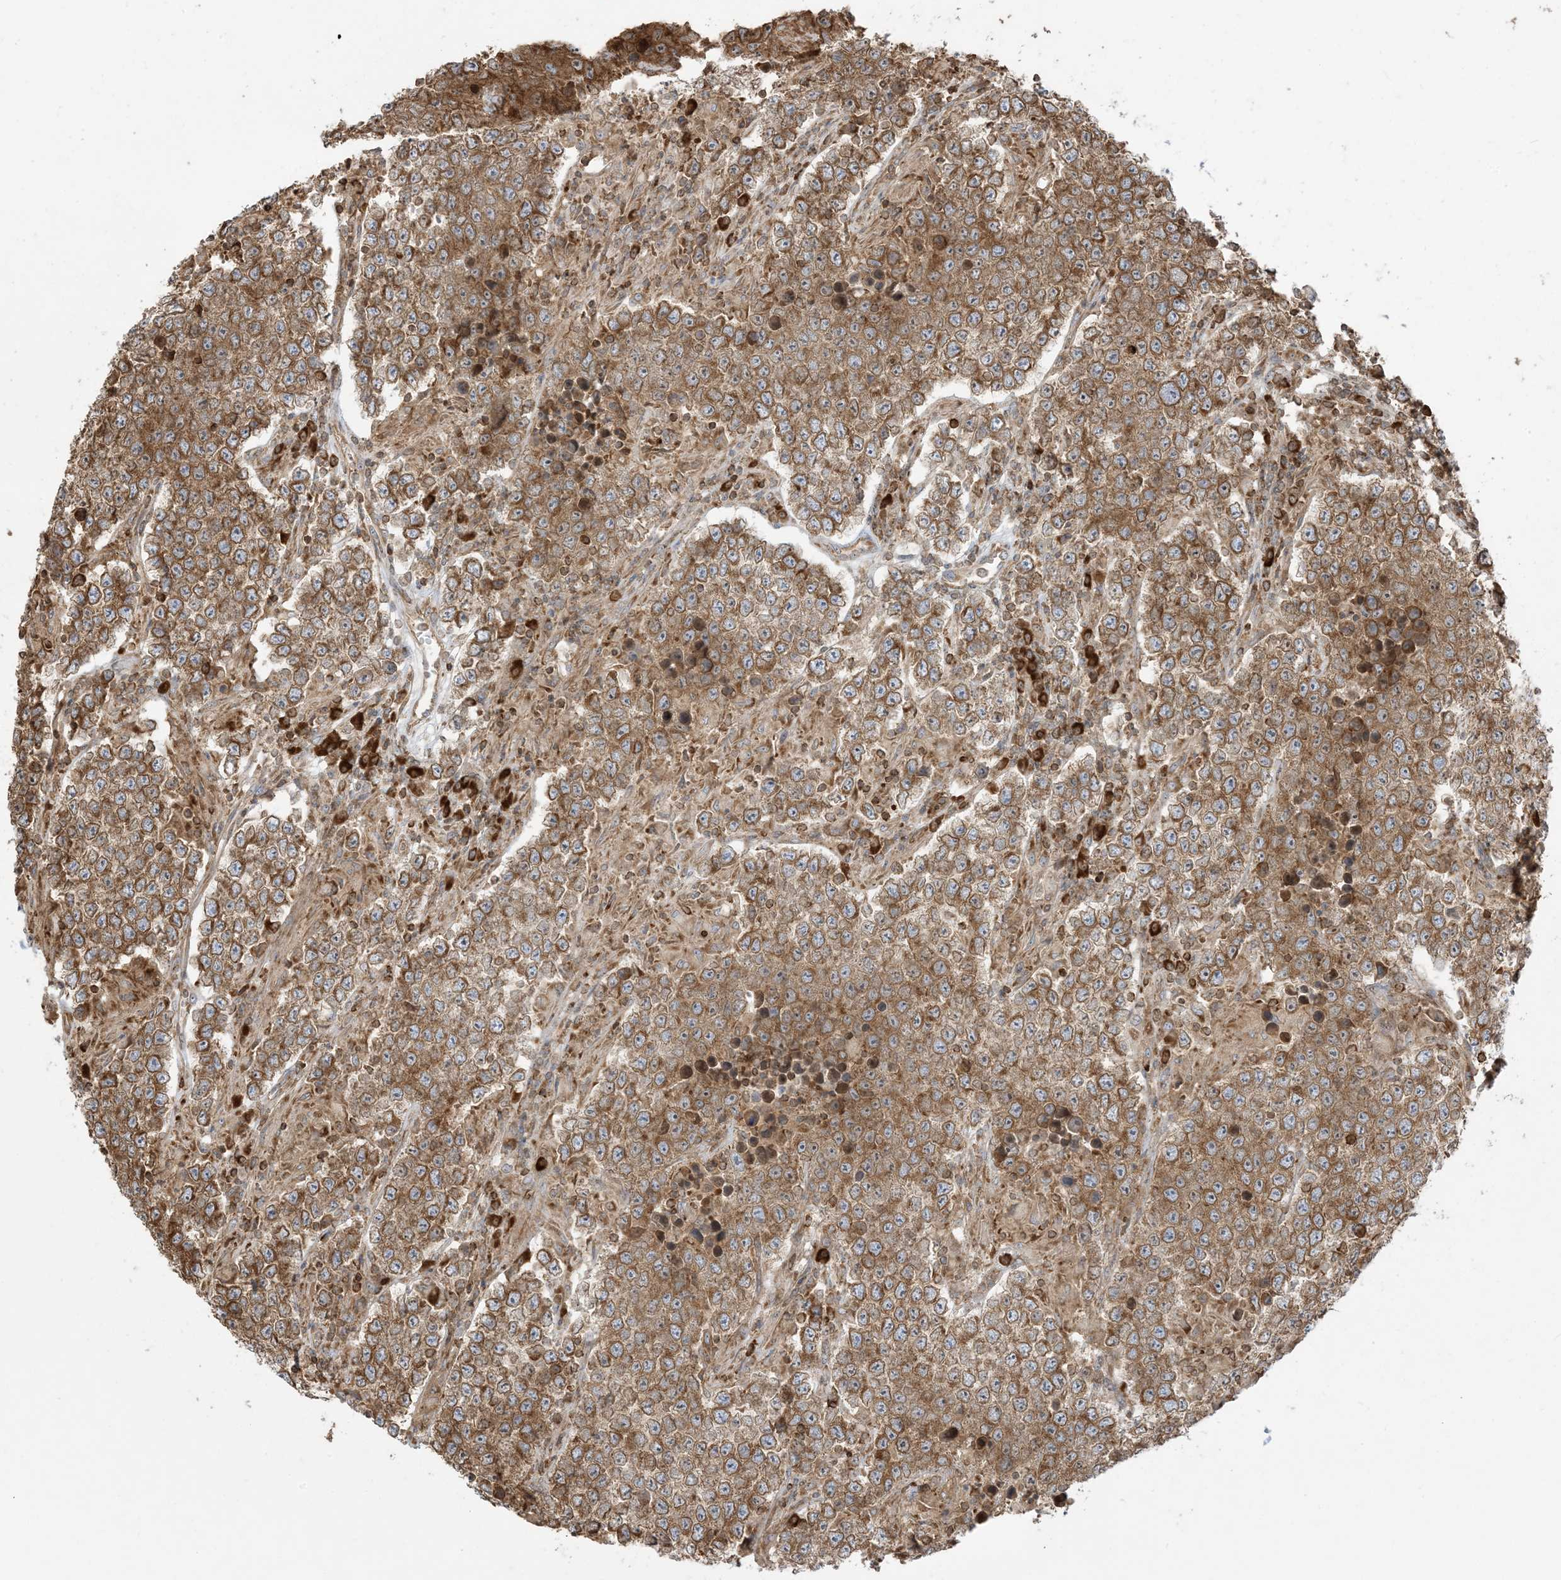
{"staining": {"intensity": "moderate", "quantity": ">75%", "location": "cytoplasmic/membranous"}, "tissue": "testis cancer", "cell_type": "Tumor cells", "image_type": "cancer", "snomed": [{"axis": "morphology", "description": "Normal tissue, NOS"}, {"axis": "morphology", "description": "Urothelial carcinoma, High grade"}, {"axis": "morphology", "description": "Seminoma, NOS"}, {"axis": "morphology", "description": "Carcinoma, Embryonal, NOS"}, {"axis": "topography", "description": "Urinary bladder"}, {"axis": "topography", "description": "Testis"}], "caption": "There is medium levels of moderate cytoplasmic/membranous positivity in tumor cells of testis seminoma, as demonstrated by immunohistochemical staining (brown color).", "gene": "SRP72", "patient": {"sex": "male", "age": 41}}